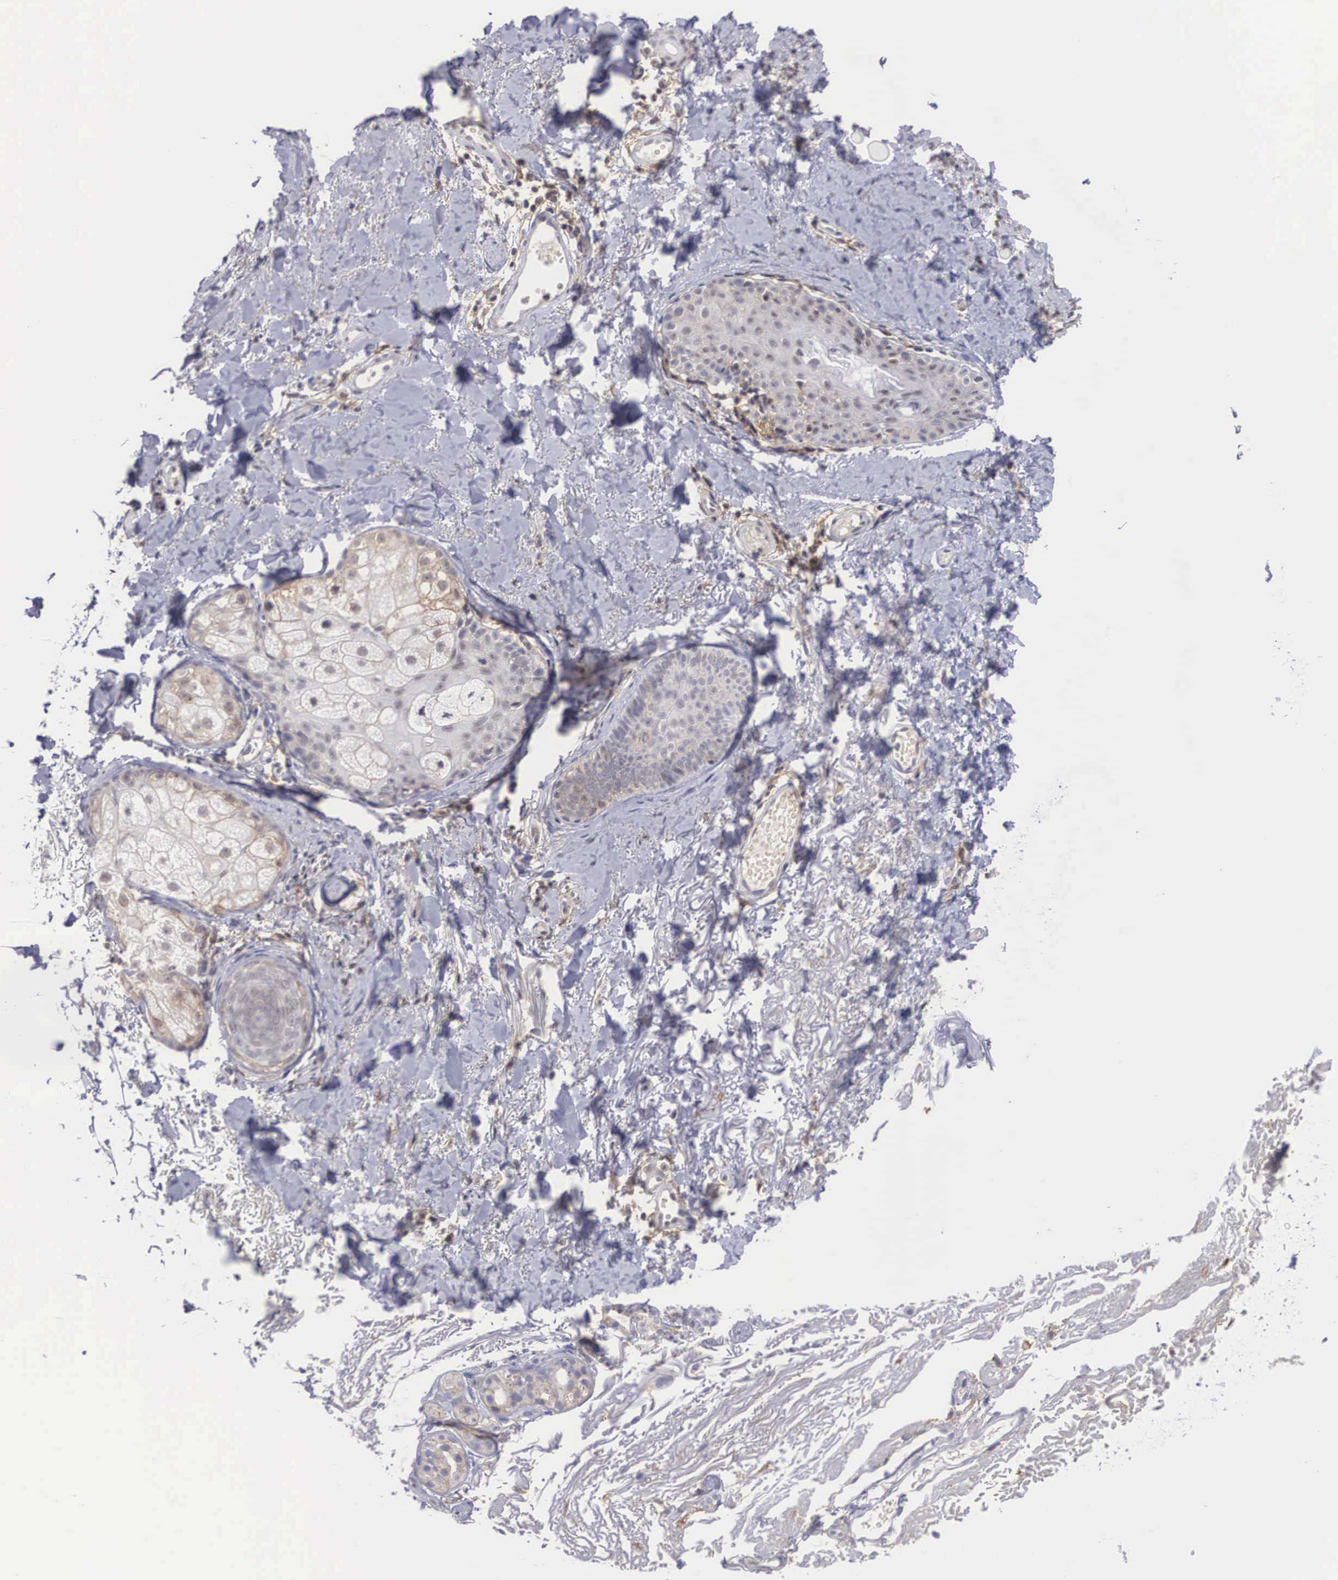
{"staining": {"intensity": "negative", "quantity": "none", "location": "none"}, "tissue": "skin", "cell_type": "Fibroblasts", "image_type": "normal", "snomed": [{"axis": "morphology", "description": "Normal tissue, NOS"}, {"axis": "morphology", "description": "Neoplasm, benign, NOS"}, {"axis": "topography", "description": "Skin"}], "caption": "DAB (3,3'-diaminobenzidine) immunohistochemical staining of unremarkable skin displays no significant staining in fibroblasts.", "gene": "NR4A2", "patient": {"sex": "female", "age": 53}}